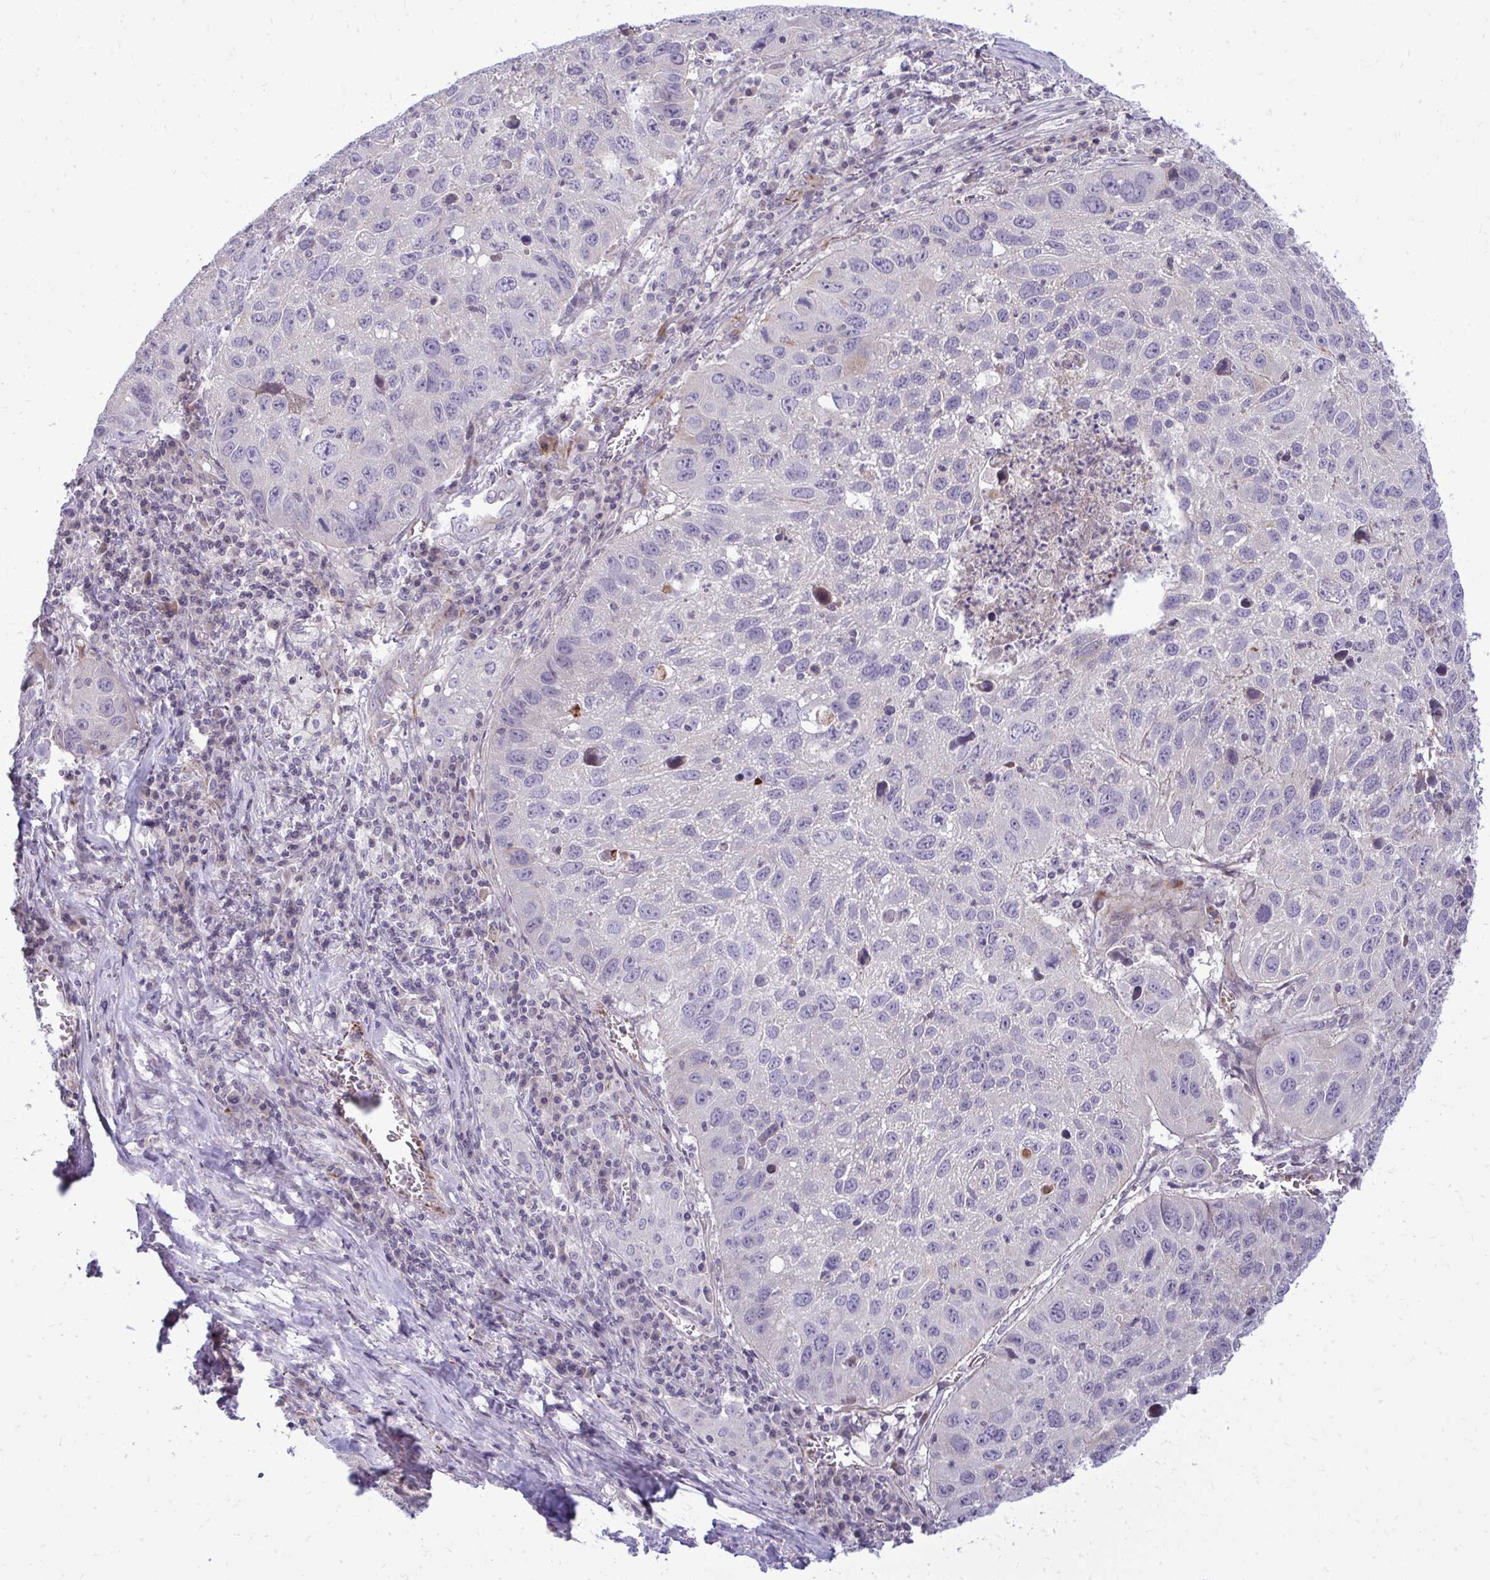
{"staining": {"intensity": "negative", "quantity": "none", "location": "none"}, "tissue": "lung cancer", "cell_type": "Tumor cells", "image_type": "cancer", "snomed": [{"axis": "morphology", "description": "Squamous cell carcinoma, NOS"}, {"axis": "topography", "description": "Lung"}], "caption": "A high-resolution image shows immunohistochemistry (IHC) staining of squamous cell carcinoma (lung), which exhibits no significant staining in tumor cells.", "gene": "SLC14A1", "patient": {"sex": "female", "age": 61}}